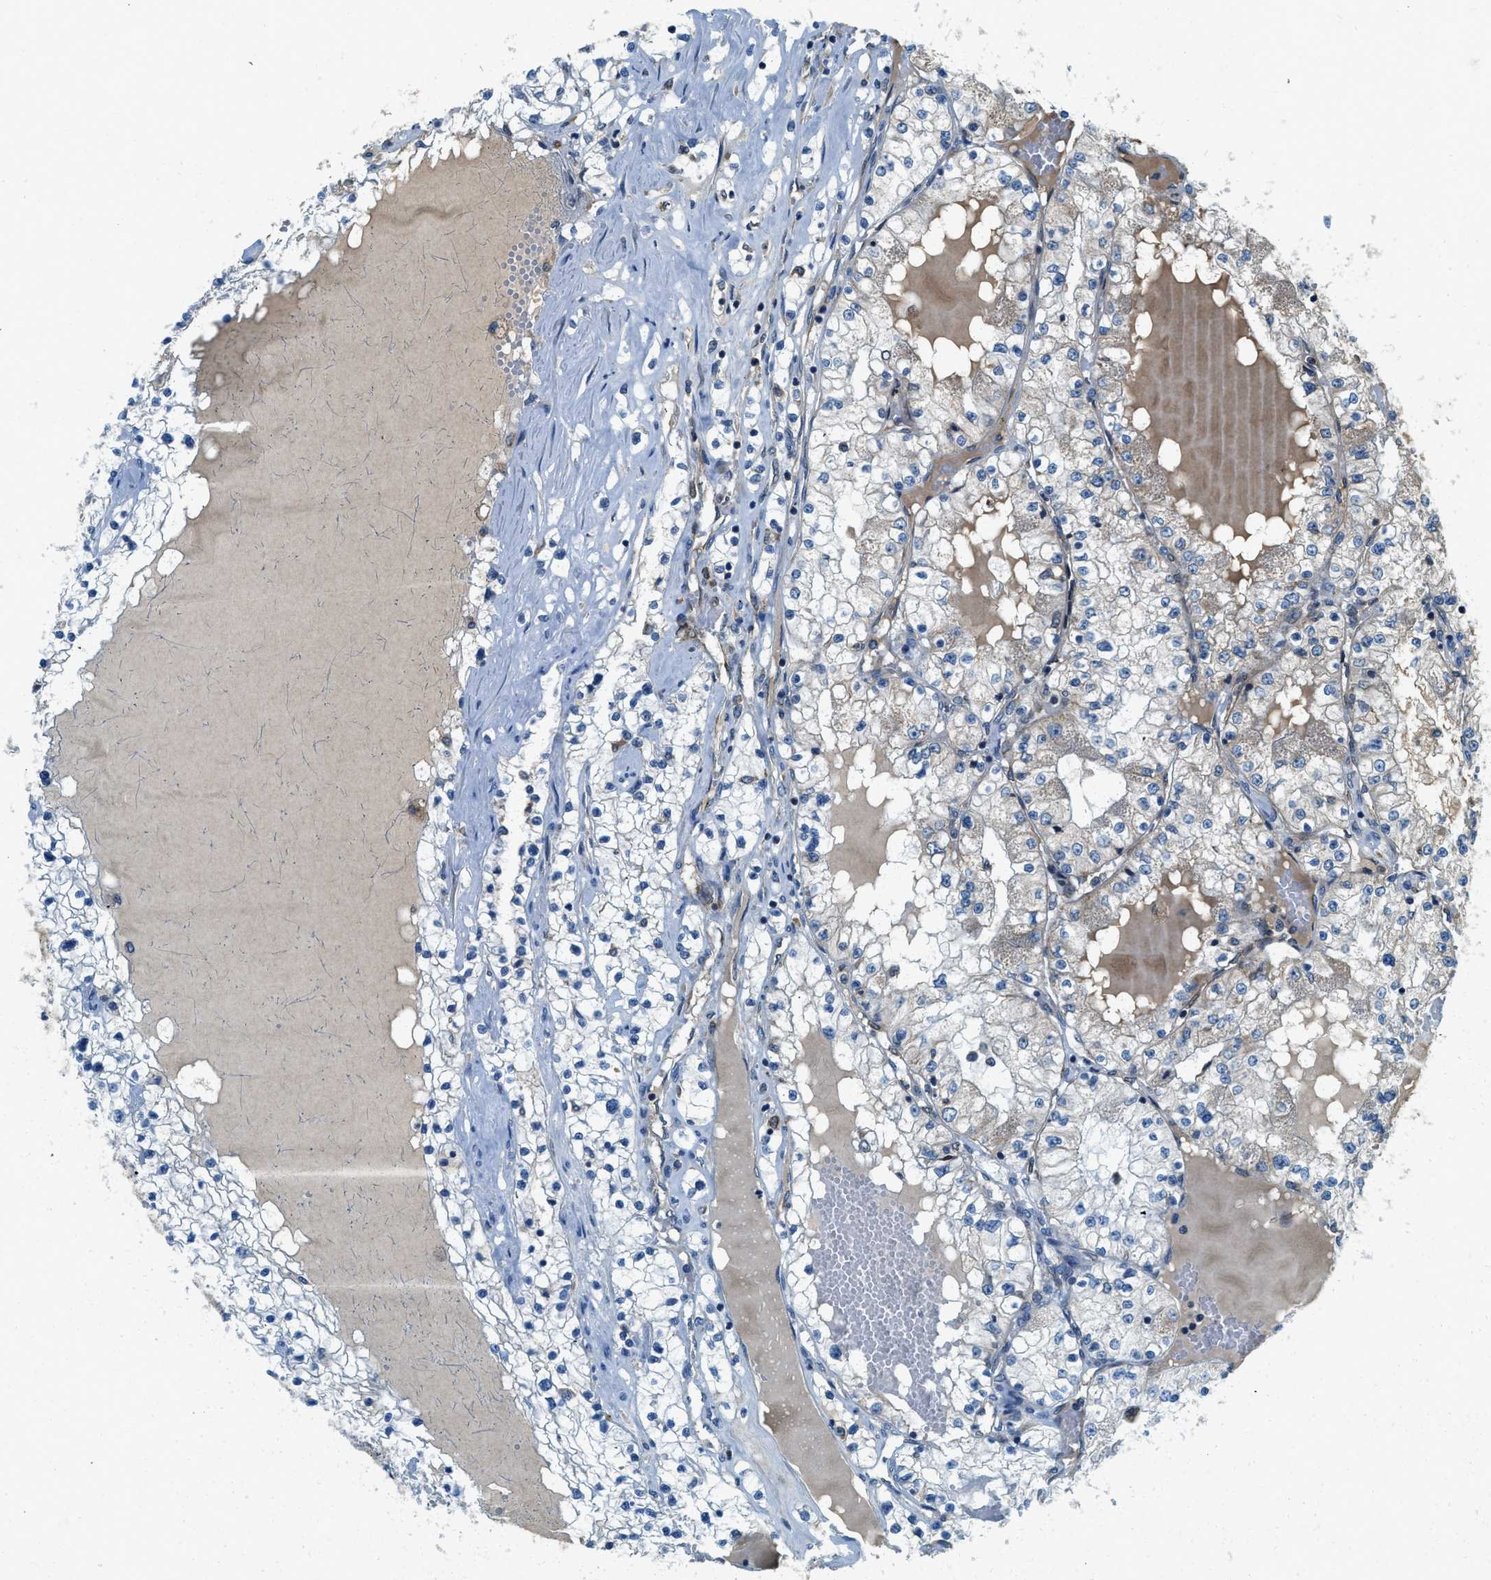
{"staining": {"intensity": "weak", "quantity": "<25%", "location": "cytoplasmic/membranous"}, "tissue": "renal cancer", "cell_type": "Tumor cells", "image_type": "cancer", "snomed": [{"axis": "morphology", "description": "Adenocarcinoma, NOS"}, {"axis": "topography", "description": "Kidney"}], "caption": "Histopathology image shows no protein positivity in tumor cells of adenocarcinoma (renal) tissue.", "gene": "BCAP31", "patient": {"sex": "male", "age": 68}}